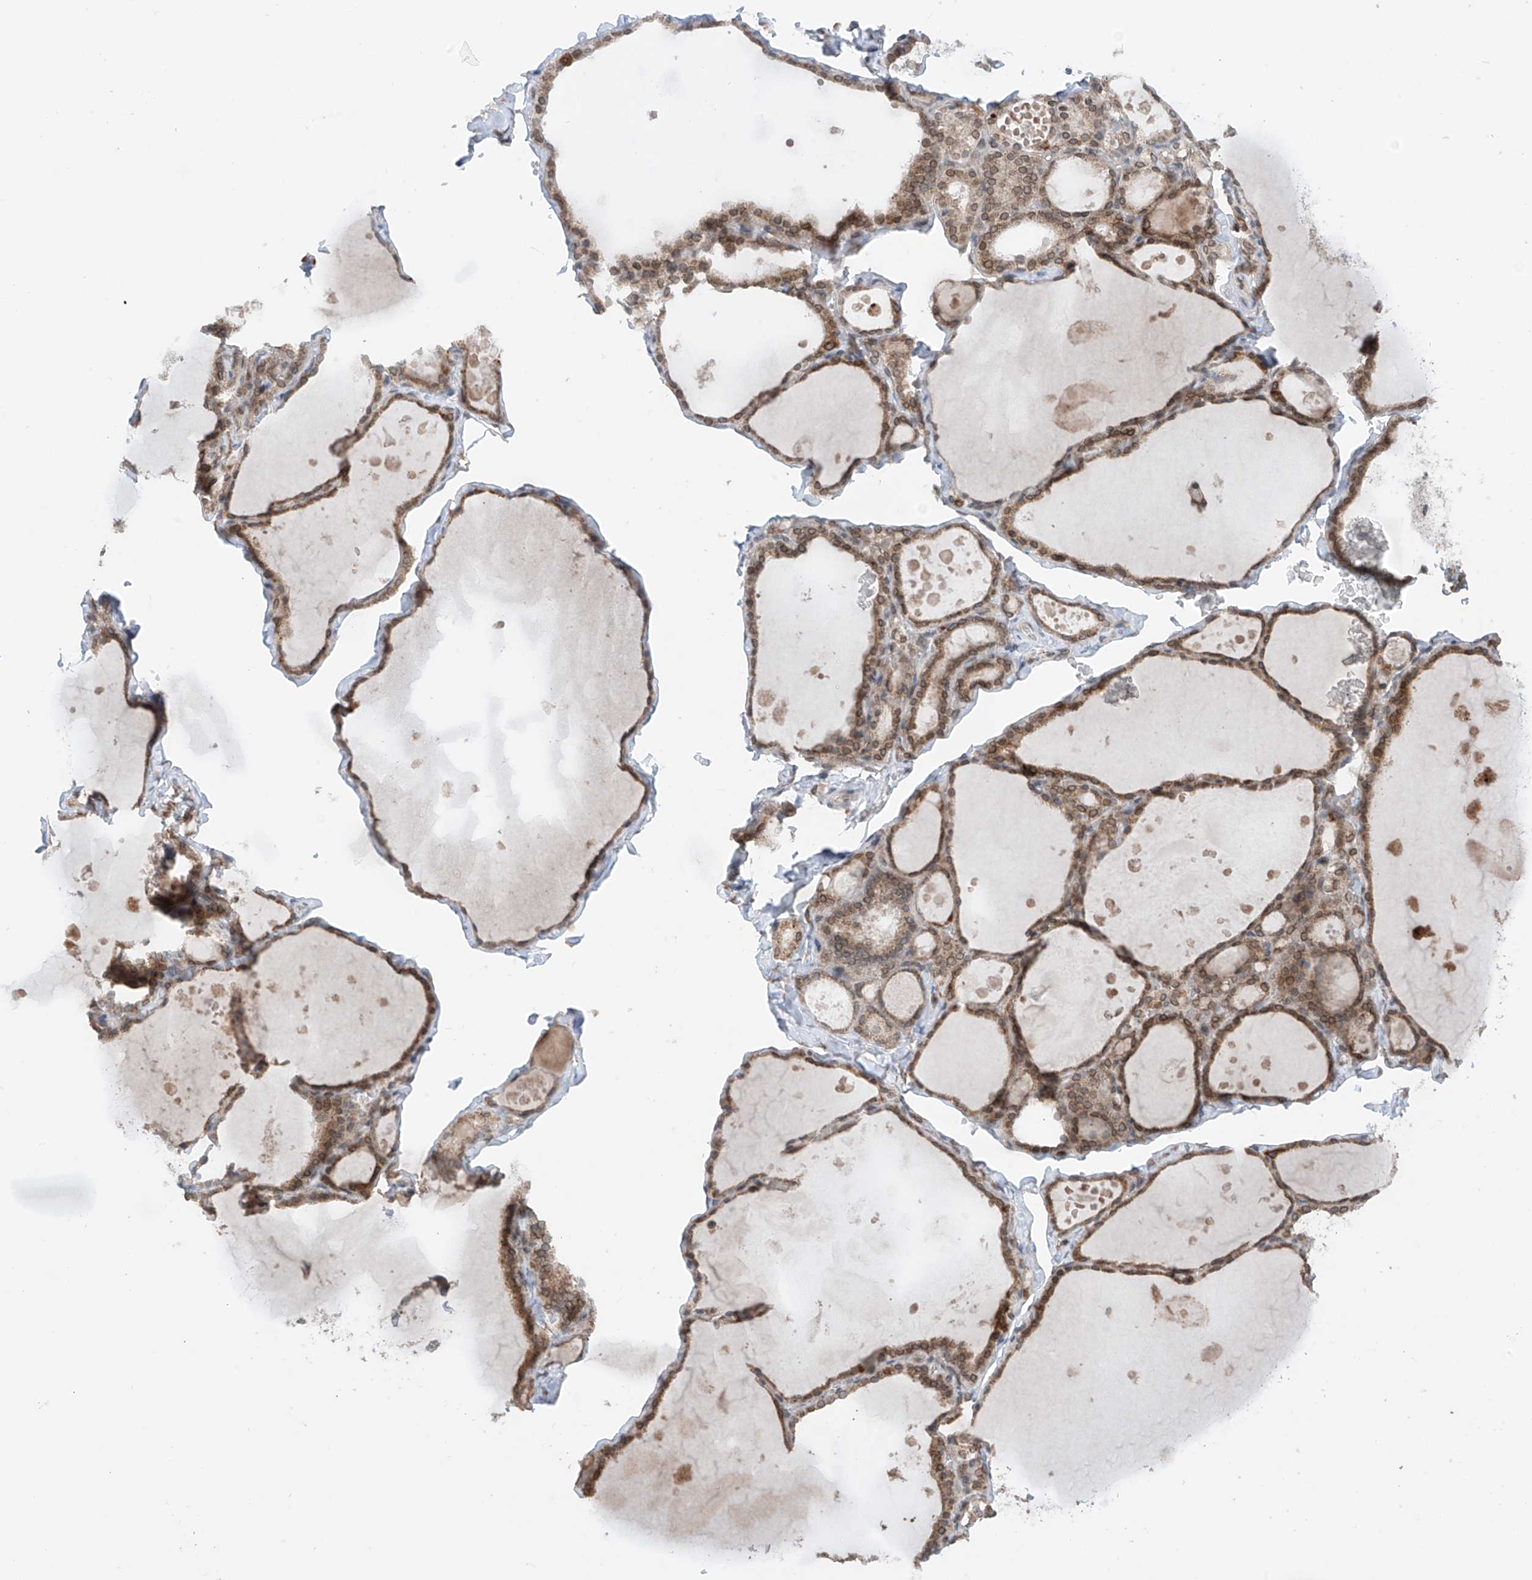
{"staining": {"intensity": "moderate", "quantity": ">75%", "location": "cytoplasmic/membranous,nuclear"}, "tissue": "thyroid gland", "cell_type": "Glandular cells", "image_type": "normal", "snomed": [{"axis": "morphology", "description": "Normal tissue, NOS"}, {"axis": "topography", "description": "Thyroid gland"}], "caption": "This image displays IHC staining of unremarkable human thyroid gland, with medium moderate cytoplasmic/membranous,nuclear expression in approximately >75% of glandular cells.", "gene": "AHCTF1", "patient": {"sex": "male", "age": 56}}